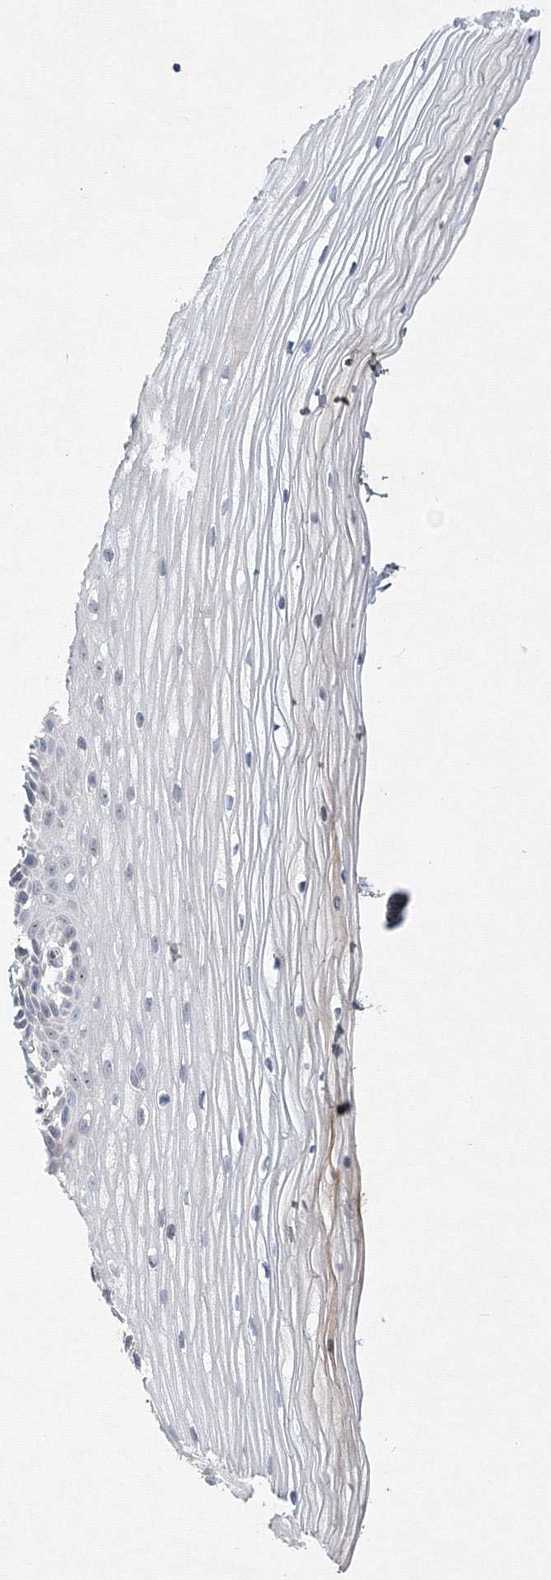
{"staining": {"intensity": "negative", "quantity": "none", "location": "none"}, "tissue": "vagina", "cell_type": "Squamous epithelial cells", "image_type": "normal", "snomed": [{"axis": "morphology", "description": "Normal tissue, NOS"}, {"axis": "topography", "description": "Vagina"}, {"axis": "topography", "description": "Cervix"}], "caption": "An immunohistochemistry (IHC) micrograph of normal vagina is shown. There is no staining in squamous epithelial cells of vagina.", "gene": "WDR49", "patient": {"sex": "female", "age": 40}}